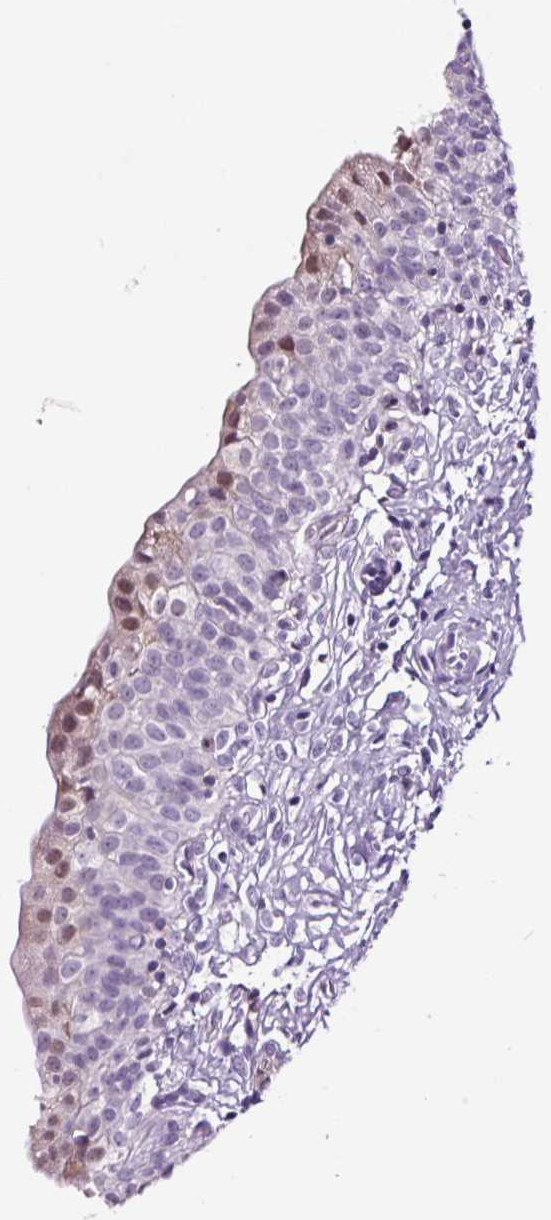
{"staining": {"intensity": "moderate", "quantity": "<25%", "location": "nuclear"}, "tissue": "urinary bladder", "cell_type": "Urothelial cells", "image_type": "normal", "snomed": [{"axis": "morphology", "description": "Normal tissue, NOS"}, {"axis": "topography", "description": "Urinary bladder"}], "caption": "Immunohistochemistry (IHC) of unremarkable human urinary bladder displays low levels of moderate nuclear expression in approximately <25% of urothelial cells.", "gene": "TAFA3", "patient": {"sex": "male", "age": 55}}